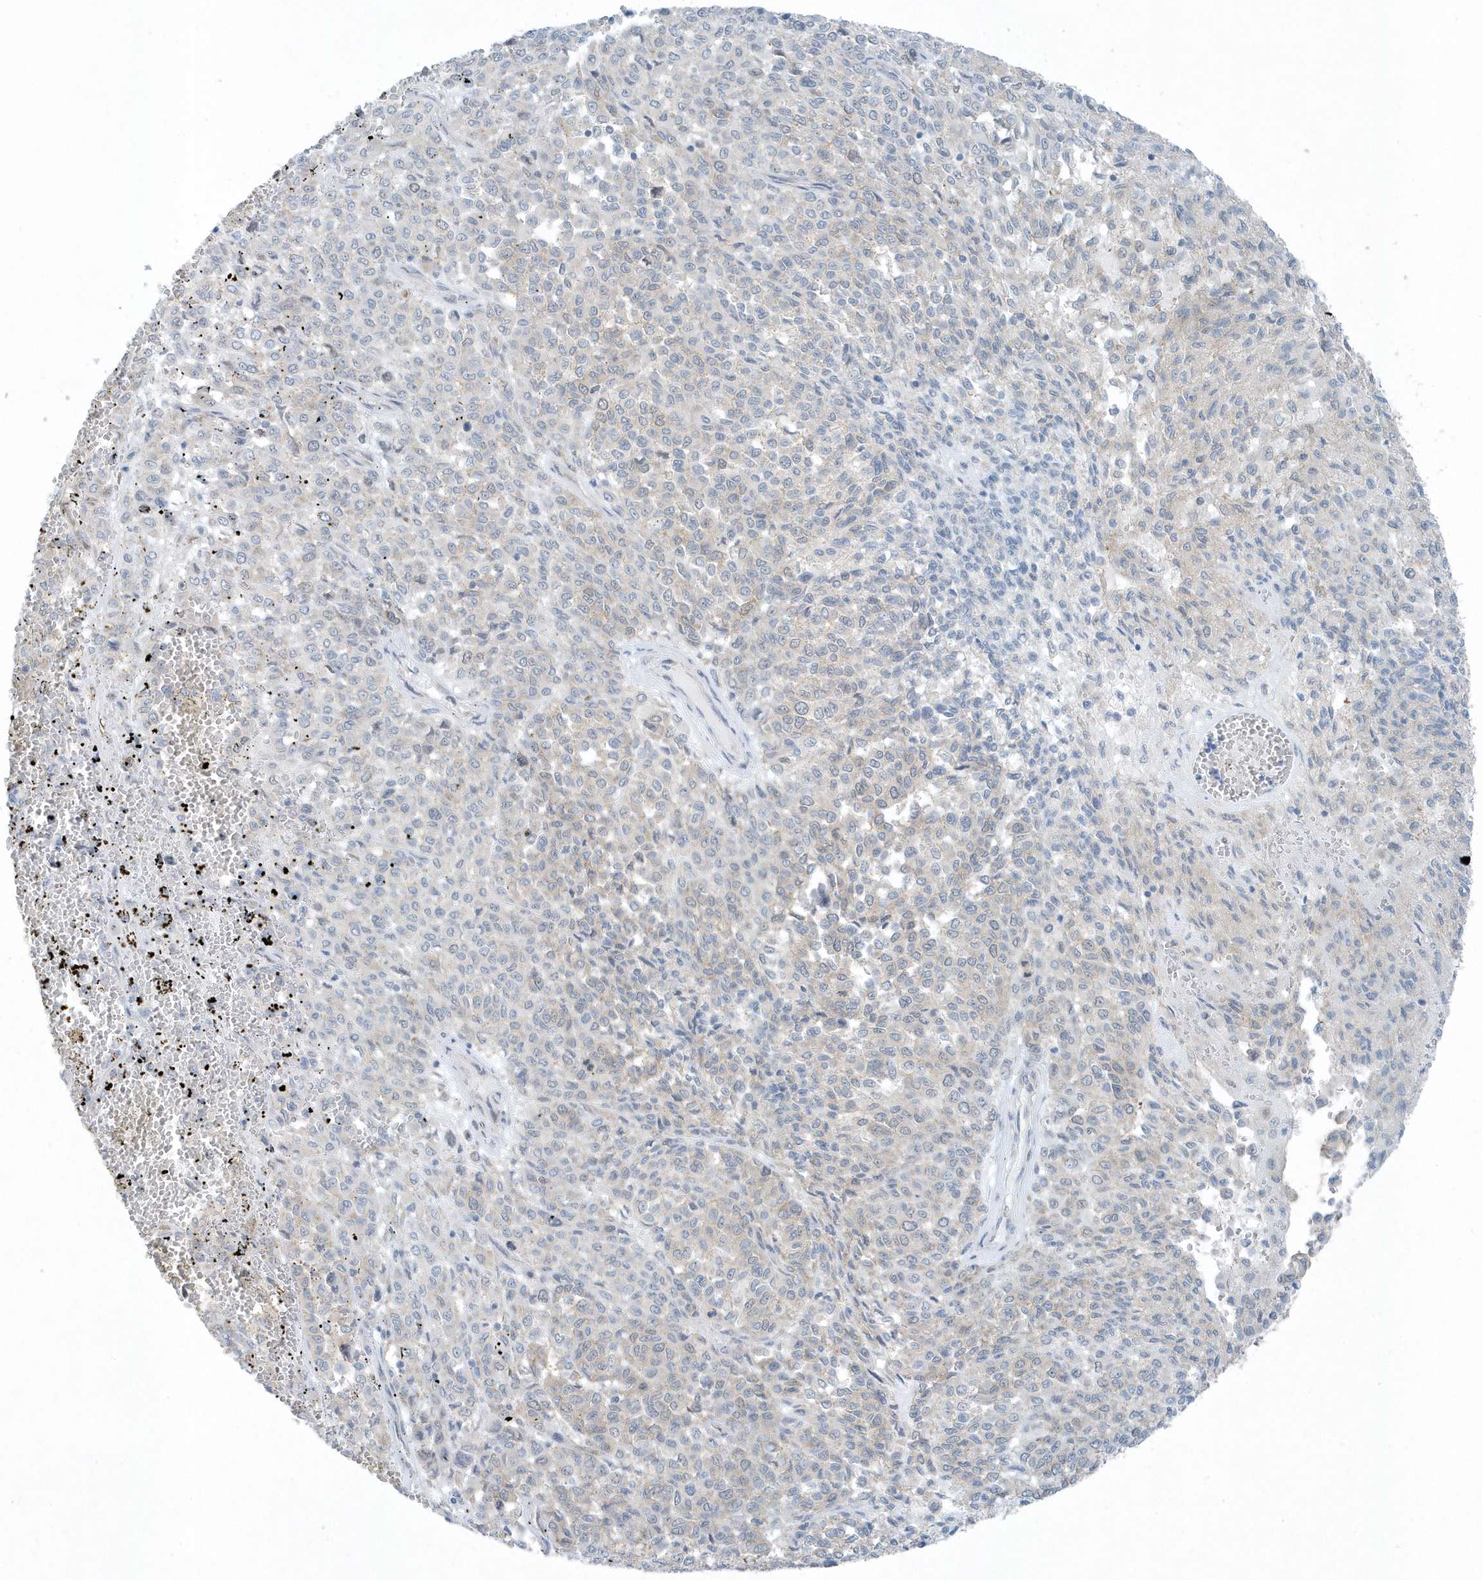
{"staining": {"intensity": "negative", "quantity": "none", "location": "none"}, "tissue": "melanoma", "cell_type": "Tumor cells", "image_type": "cancer", "snomed": [{"axis": "morphology", "description": "Malignant melanoma, Metastatic site"}, {"axis": "topography", "description": "Pancreas"}], "caption": "This is an immunohistochemistry (IHC) histopathology image of malignant melanoma (metastatic site). There is no expression in tumor cells.", "gene": "SCN3A", "patient": {"sex": "female", "age": 30}}